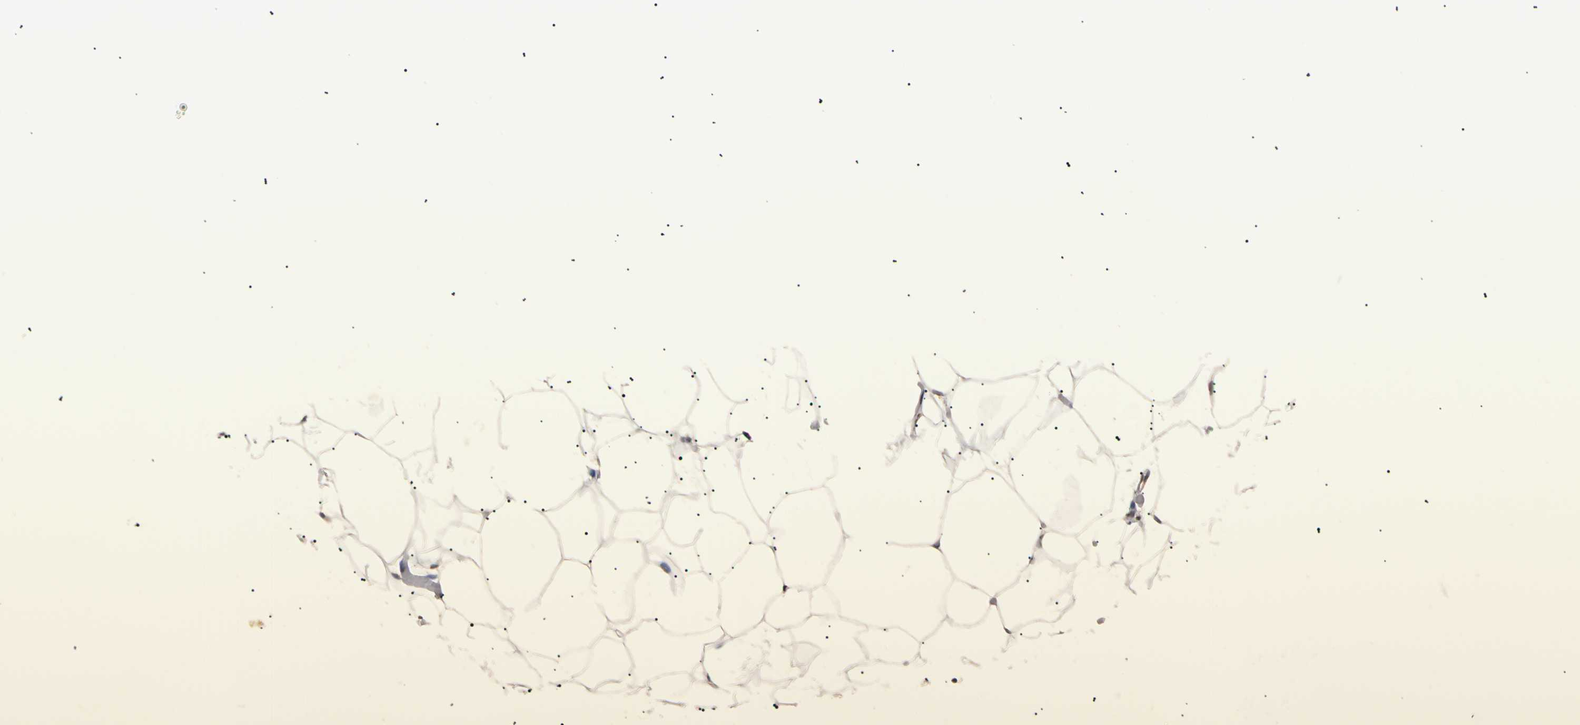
{"staining": {"intensity": "weak", "quantity": "<25%", "location": "nuclear"}, "tissue": "adipose tissue", "cell_type": "Adipocytes", "image_type": "normal", "snomed": [{"axis": "morphology", "description": "Normal tissue, NOS"}, {"axis": "topography", "description": "Breast"}, {"axis": "topography", "description": "Adipose tissue"}], "caption": "Image shows no significant protein staining in adipocytes of normal adipose tissue. (Immunohistochemistry, brightfield microscopy, high magnification).", "gene": "SMARCA5", "patient": {"sex": "female", "age": 25}}